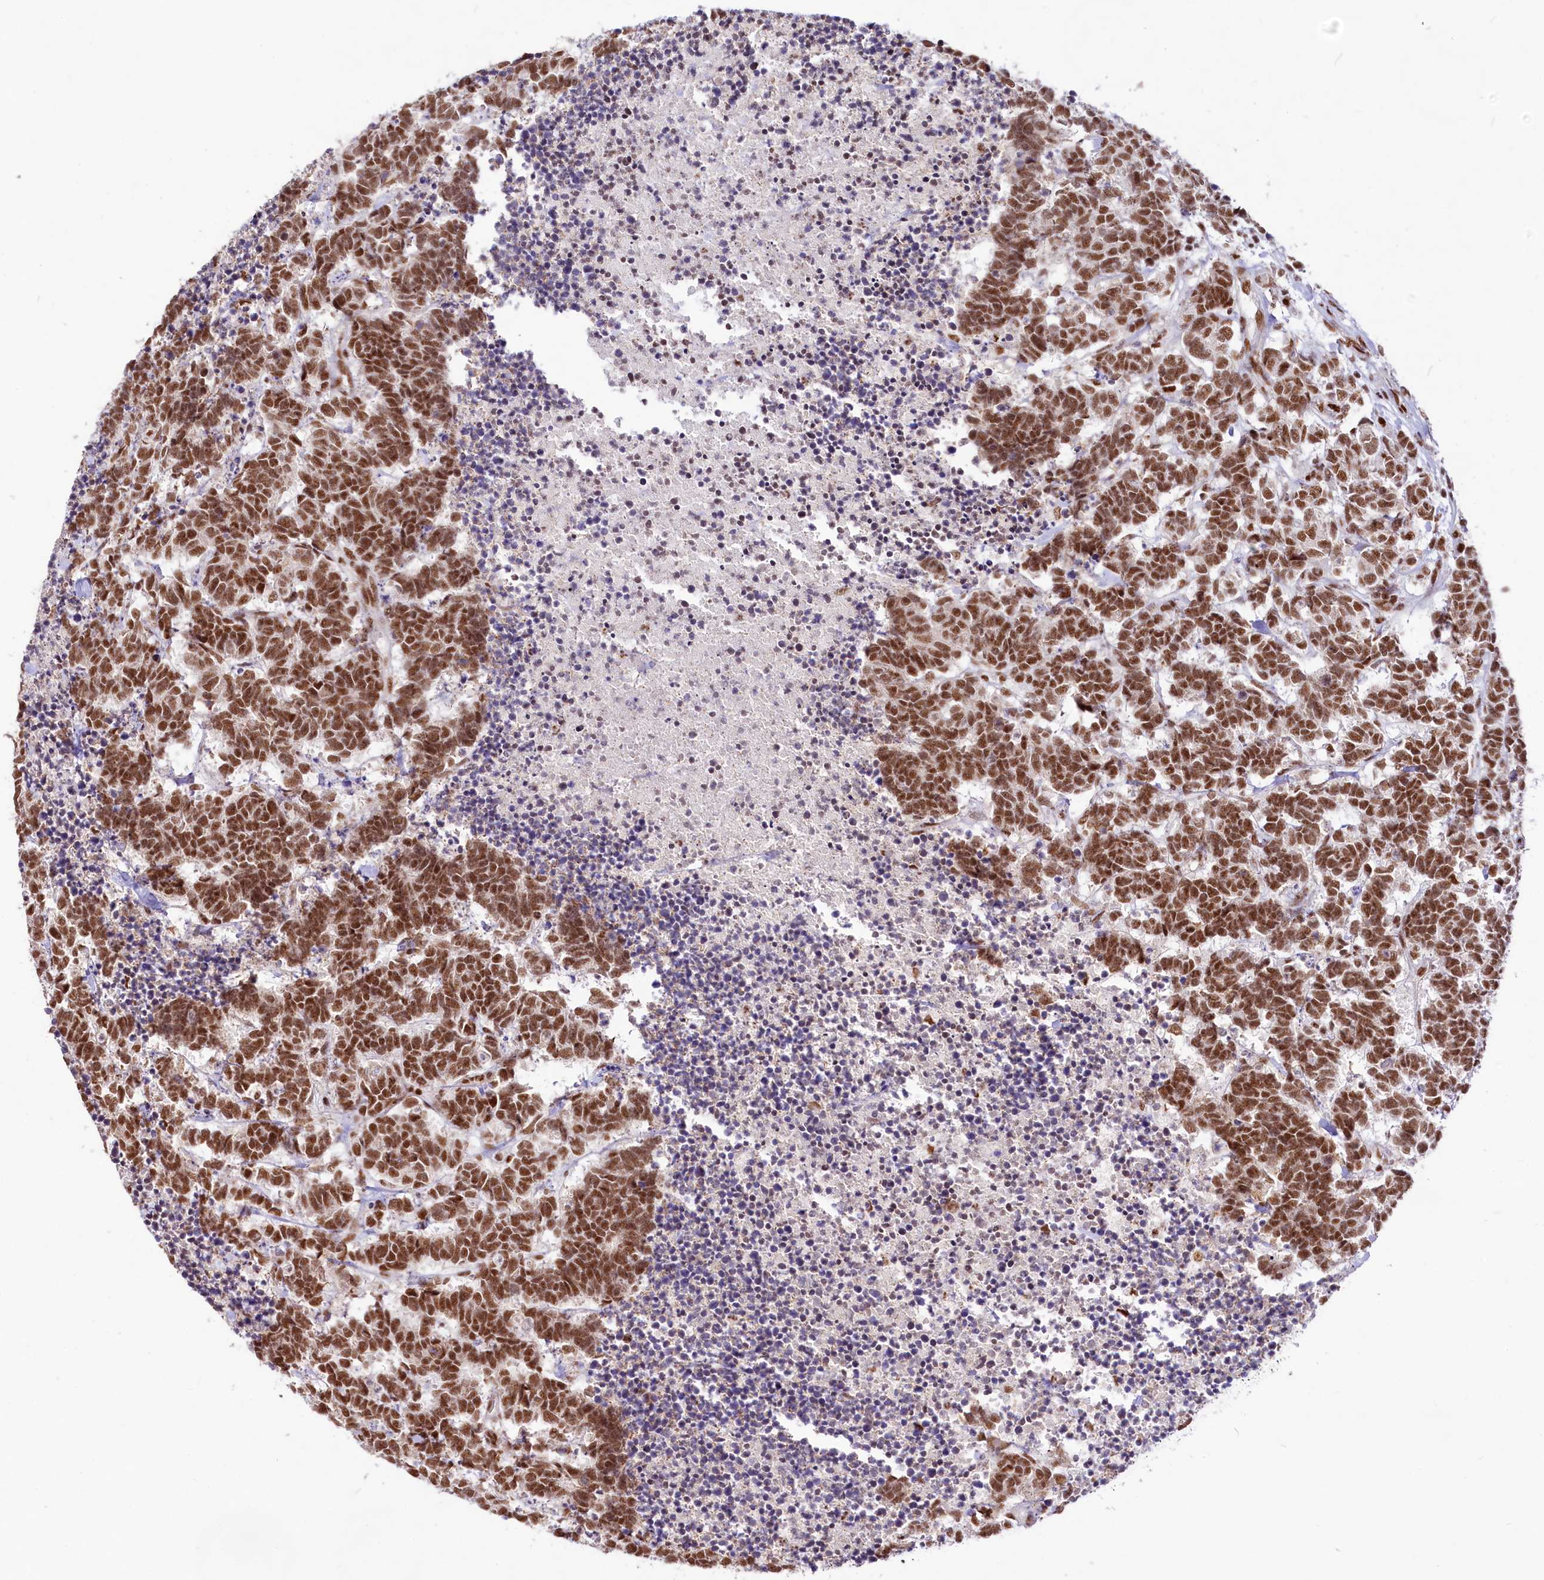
{"staining": {"intensity": "strong", "quantity": ">75%", "location": "nuclear"}, "tissue": "carcinoid", "cell_type": "Tumor cells", "image_type": "cancer", "snomed": [{"axis": "morphology", "description": "Carcinoma, NOS"}, {"axis": "morphology", "description": "Carcinoid, malignant, NOS"}, {"axis": "topography", "description": "Urinary bladder"}], "caption": "Protein staining exhibits strong nuclear staining in approximately >75% of tumor cells in malignant carcinoid.", "gene": "HIRA", "patient": {"sex": "male", "age": 57}}